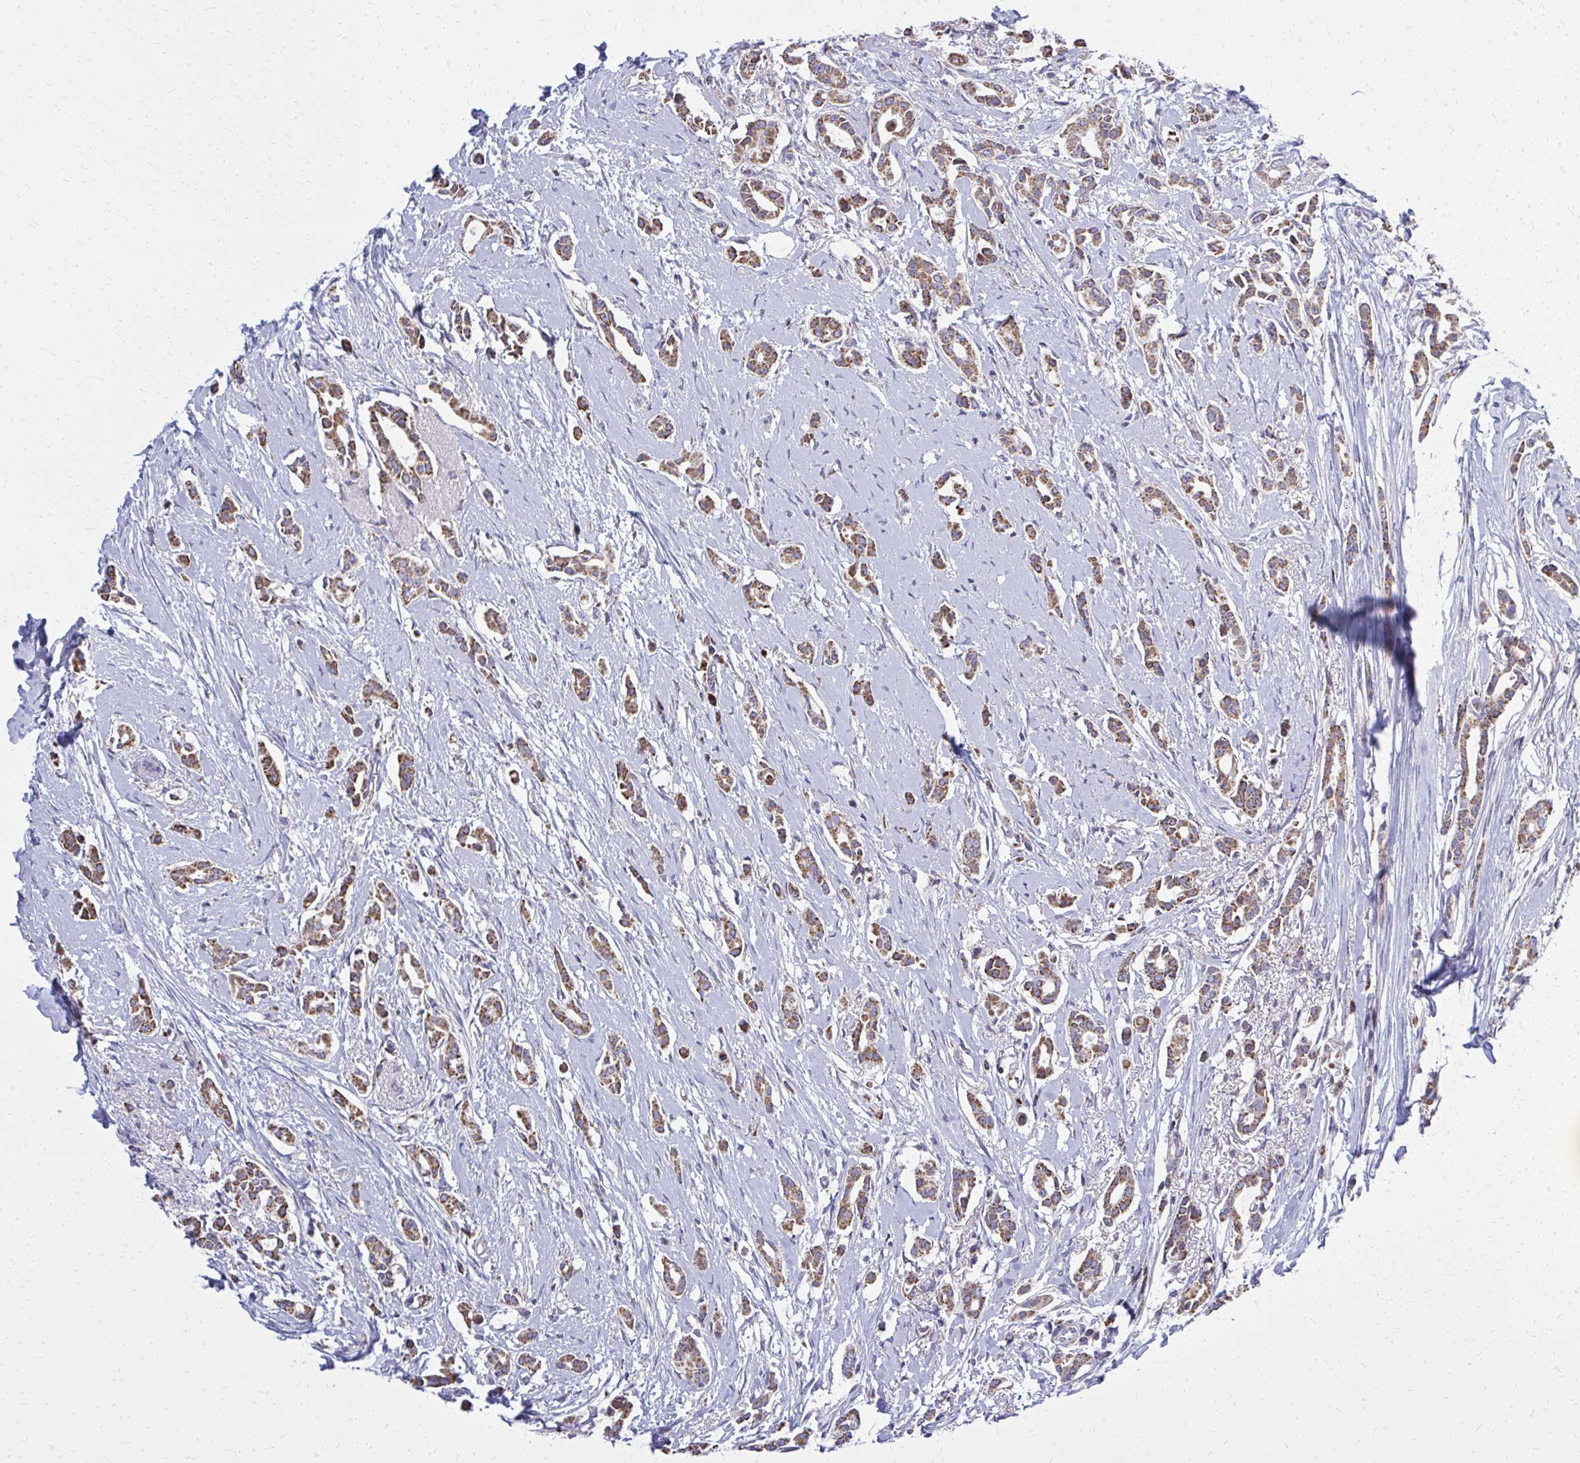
{"staining": {"intensity": "moderate", "quantity": ">75%", "location": "cytoplasmic/membranous"}, "tissue": "breast cancer", "cell_type": "Tumor cells", "image_type": "cancer", "snomed": [{"axis": "morphology", "description": "Duct carcinoma"}, {"axis": "topography", "description": "Breast"}], "caption": "Immunohistochemistry (IHC) photomicrograph of human invasive ductal carcinoma (breast) stained for a protein (brown), which reveals medium levels of moderate cytoplasmic/membranous expression in approximately >75% of tumor cells.", "gene": "ZNF362", "patient": {"sex": "female", "age": 64}}